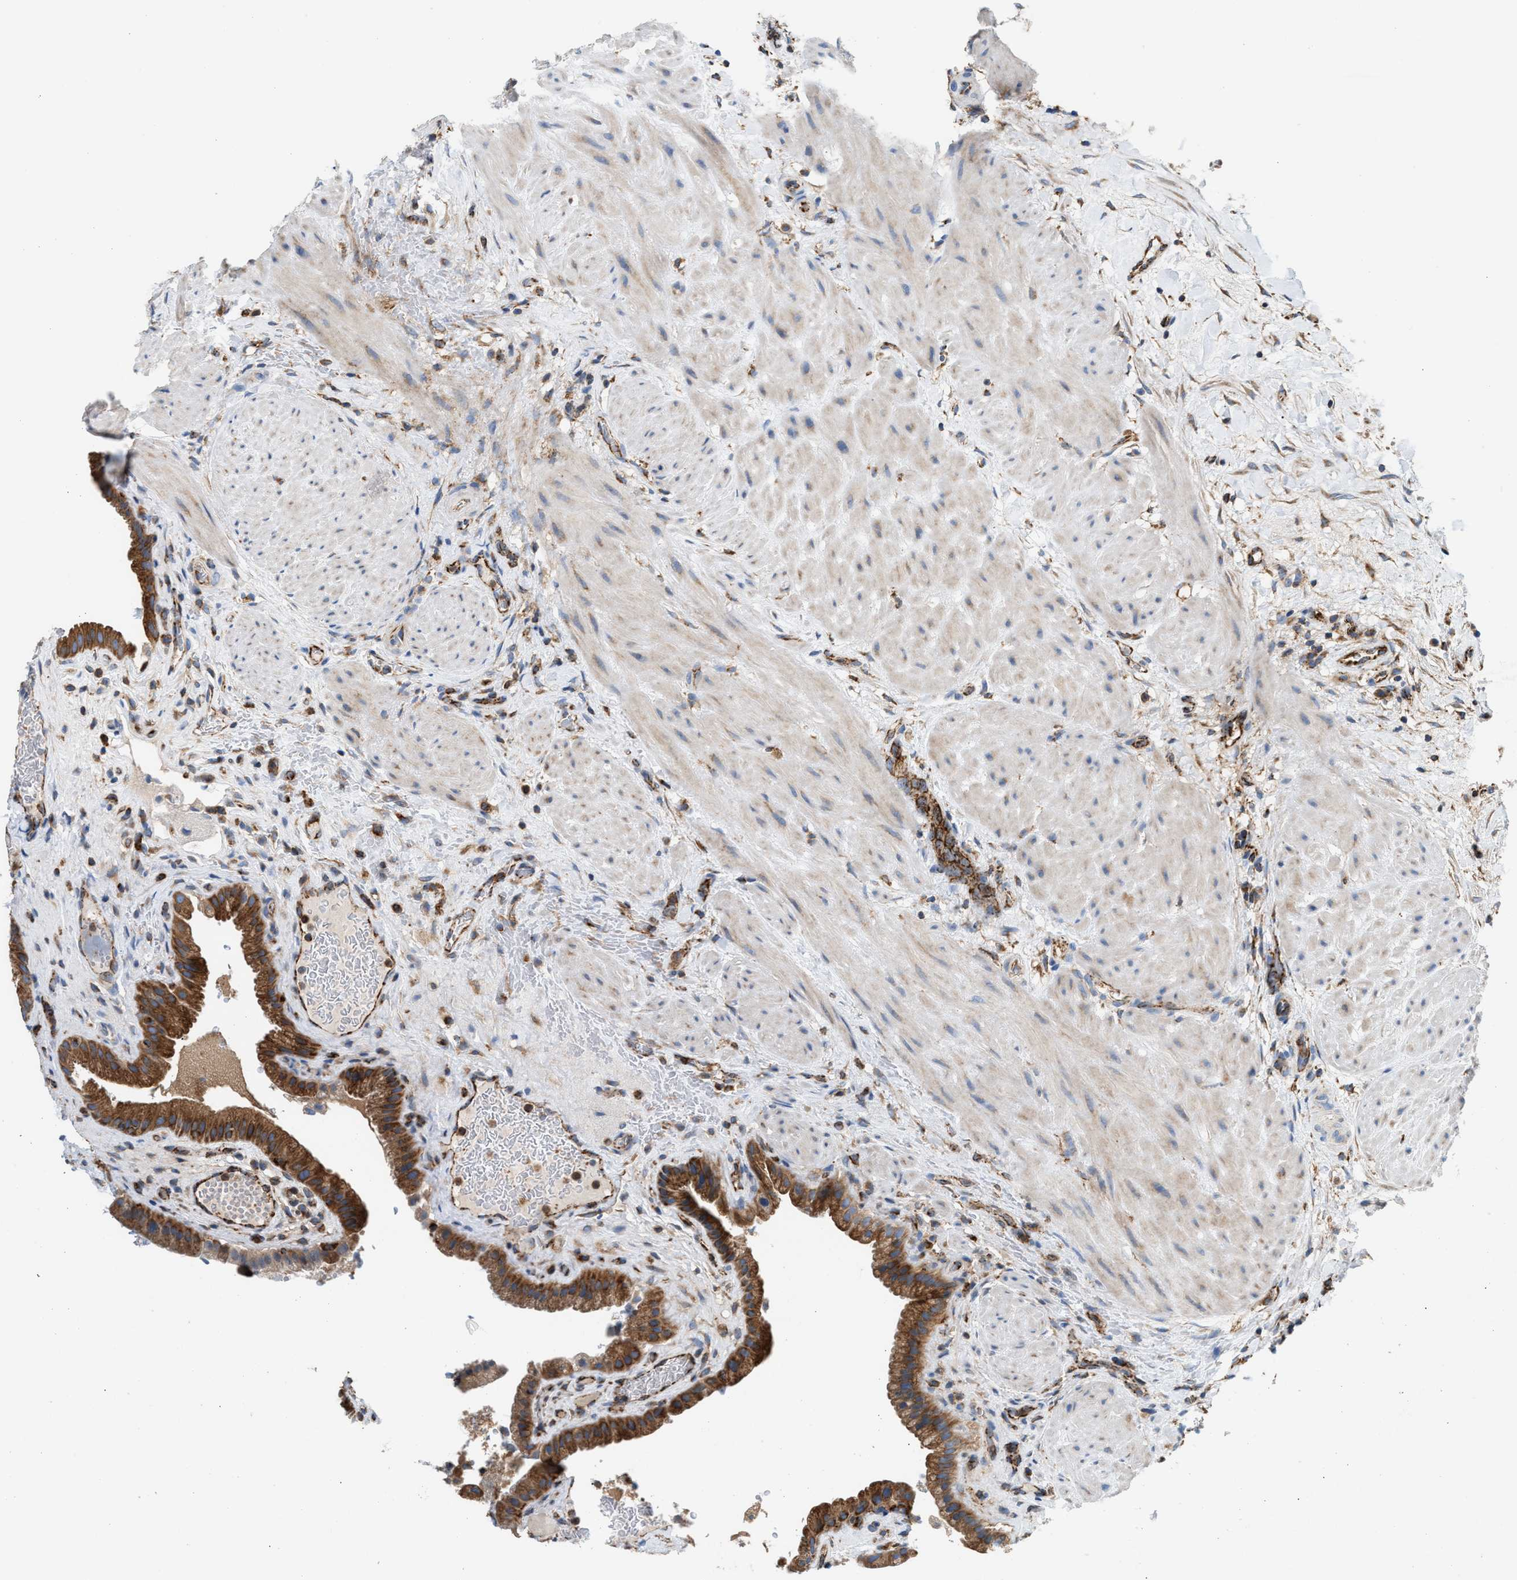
{"staining": {"intensity": "strong", "quantity": ">75%", "location": "cytoplasmic/membranous"}, "tissue": "gallbladder", "cell_type": "Glandular cells", "image_type": "normal", "snomed": [{"axis": "morphology", "description": "Normal tissue, NOS"}, {"axis": "topography", "description": "Gallbladder"}], "caption": "Strong cytoplasmic/membranous positivity is seen in approximately >75% of glandular cells in unremarkable gallbladder.", "gene": "TBC1D15", "patient": {"sex": "male", "age": 49}}